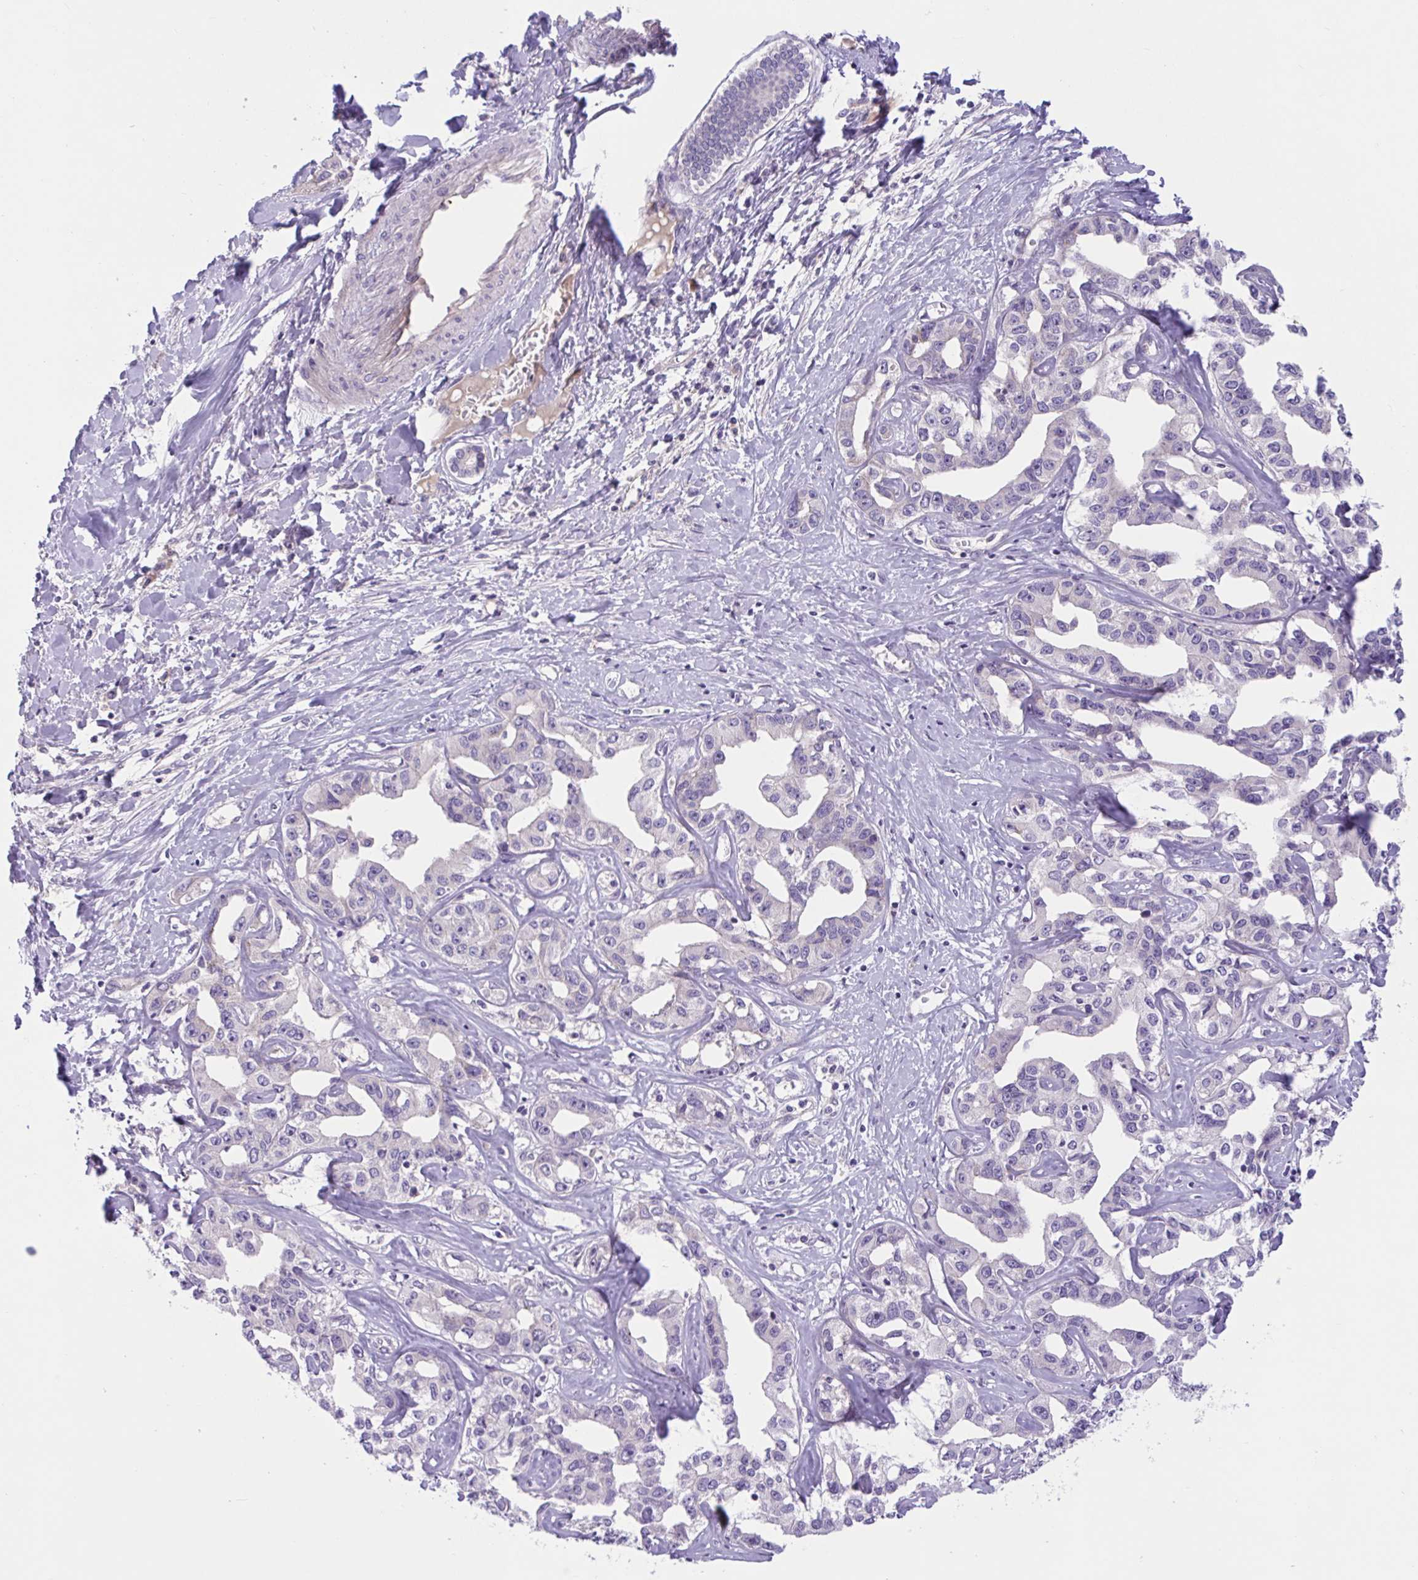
{"staining": {"intensity": "negative", "quantity": "none", "location": "none"}, "tissue": "liver cancer", "cell_type": "Tumor cells", "image_type": "cancer", "snomed": [{"axis": "morphology", "description": "Cholangiocarcinoma"}, {"axis": "topography", "description": "Liver"}], "caption": "A high-resolution histopathology image shows IHC staining of liver cancer (cholangiocarcinoma), which reveals no significant expression in tumor cells.", "gene": "TTC7B", "patient": {"sex": "male", "age": 59}}